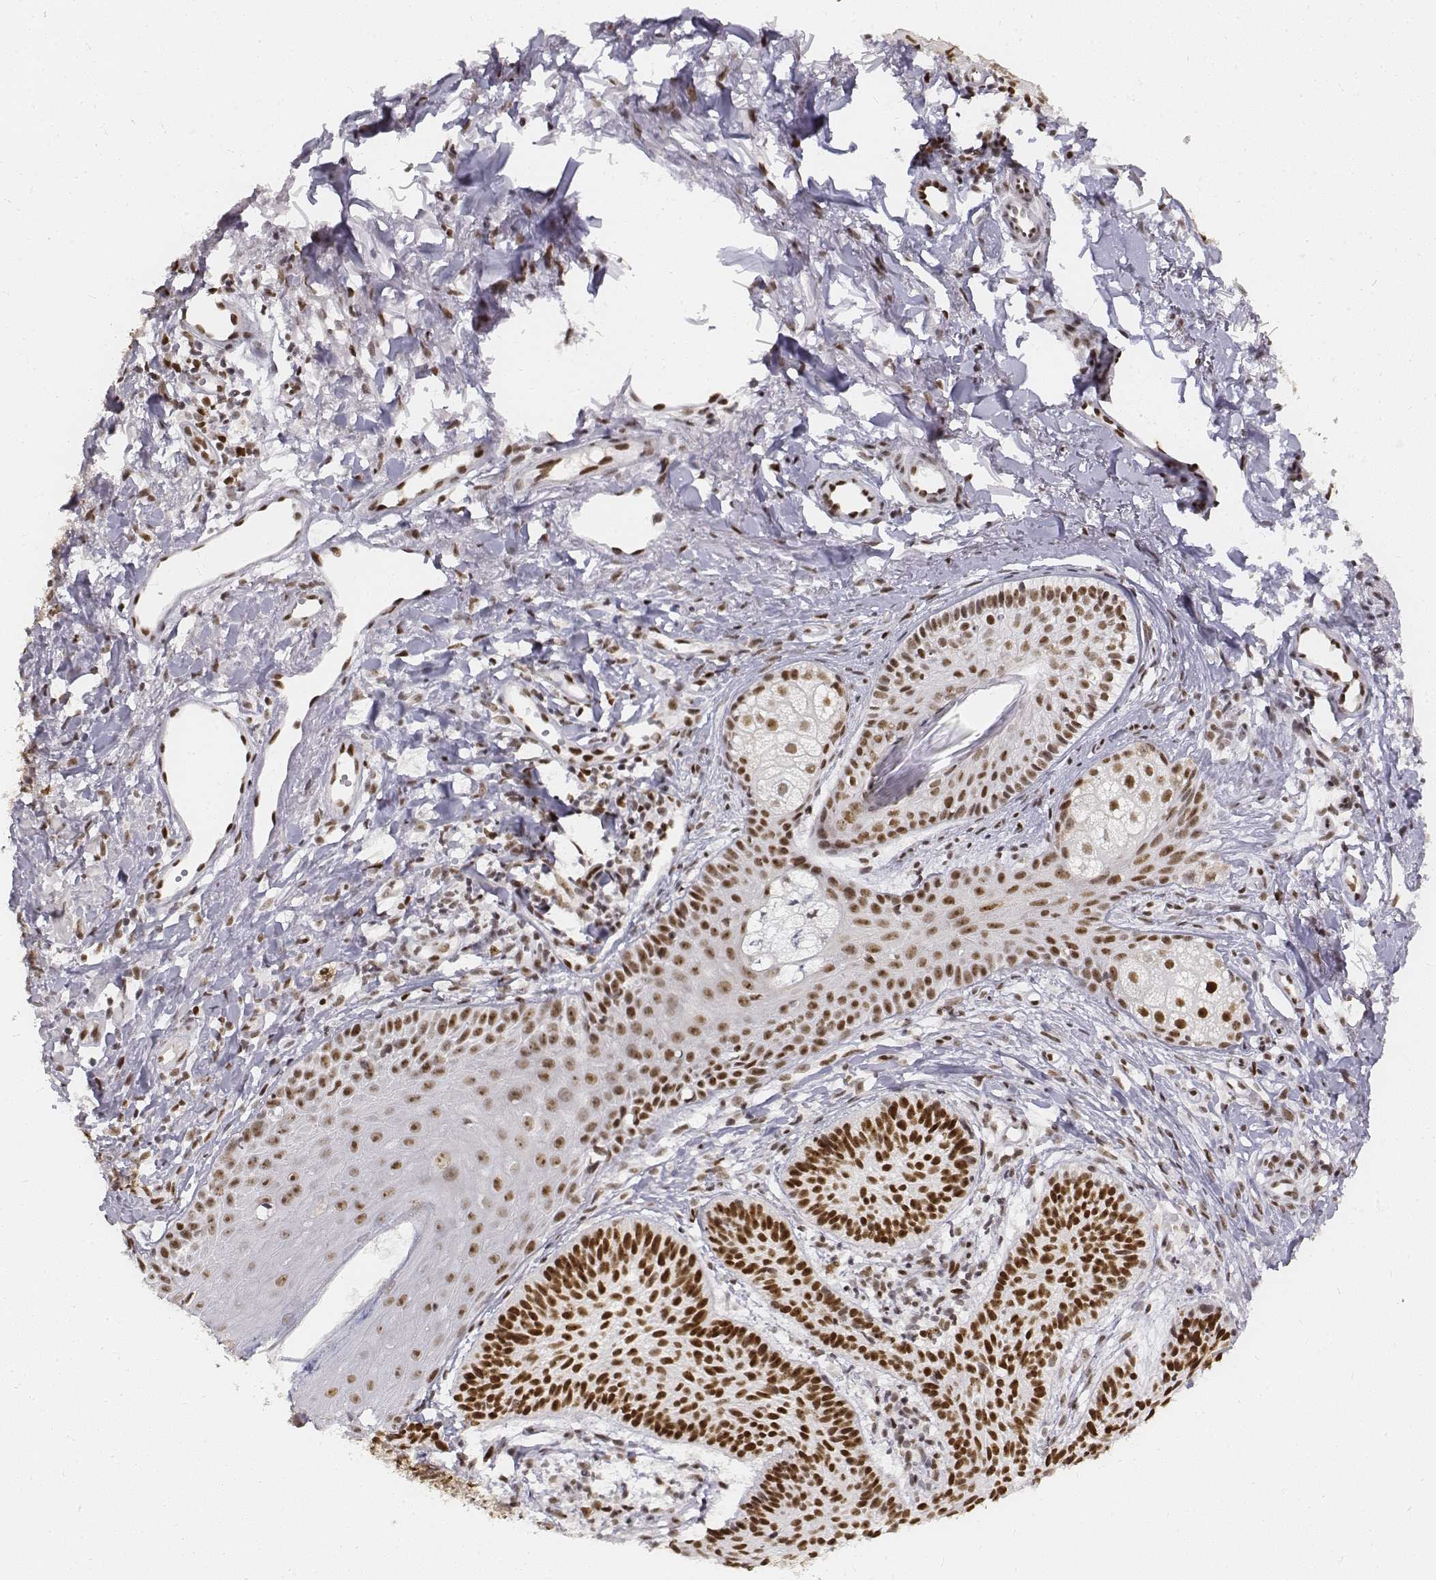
{"staining": {"intensity": "strong", "quantity": ">75%", "location": "nuclear"}, "tissue": "skin cancer", "cell_type": "Tumor cells", "image_type": "cancer", "snomed": [{"axis": "morphology", "description": "Basal cell carcinoma"}, {"axis": "topography", "description": "Skin"}], "caption": "This is a histology image of IHC staining of skin cancer, which shows strong positivity in the nuclear of tumor cells.", "gene": "PHF6", "patient": {"sex": "male", "age": 72}}